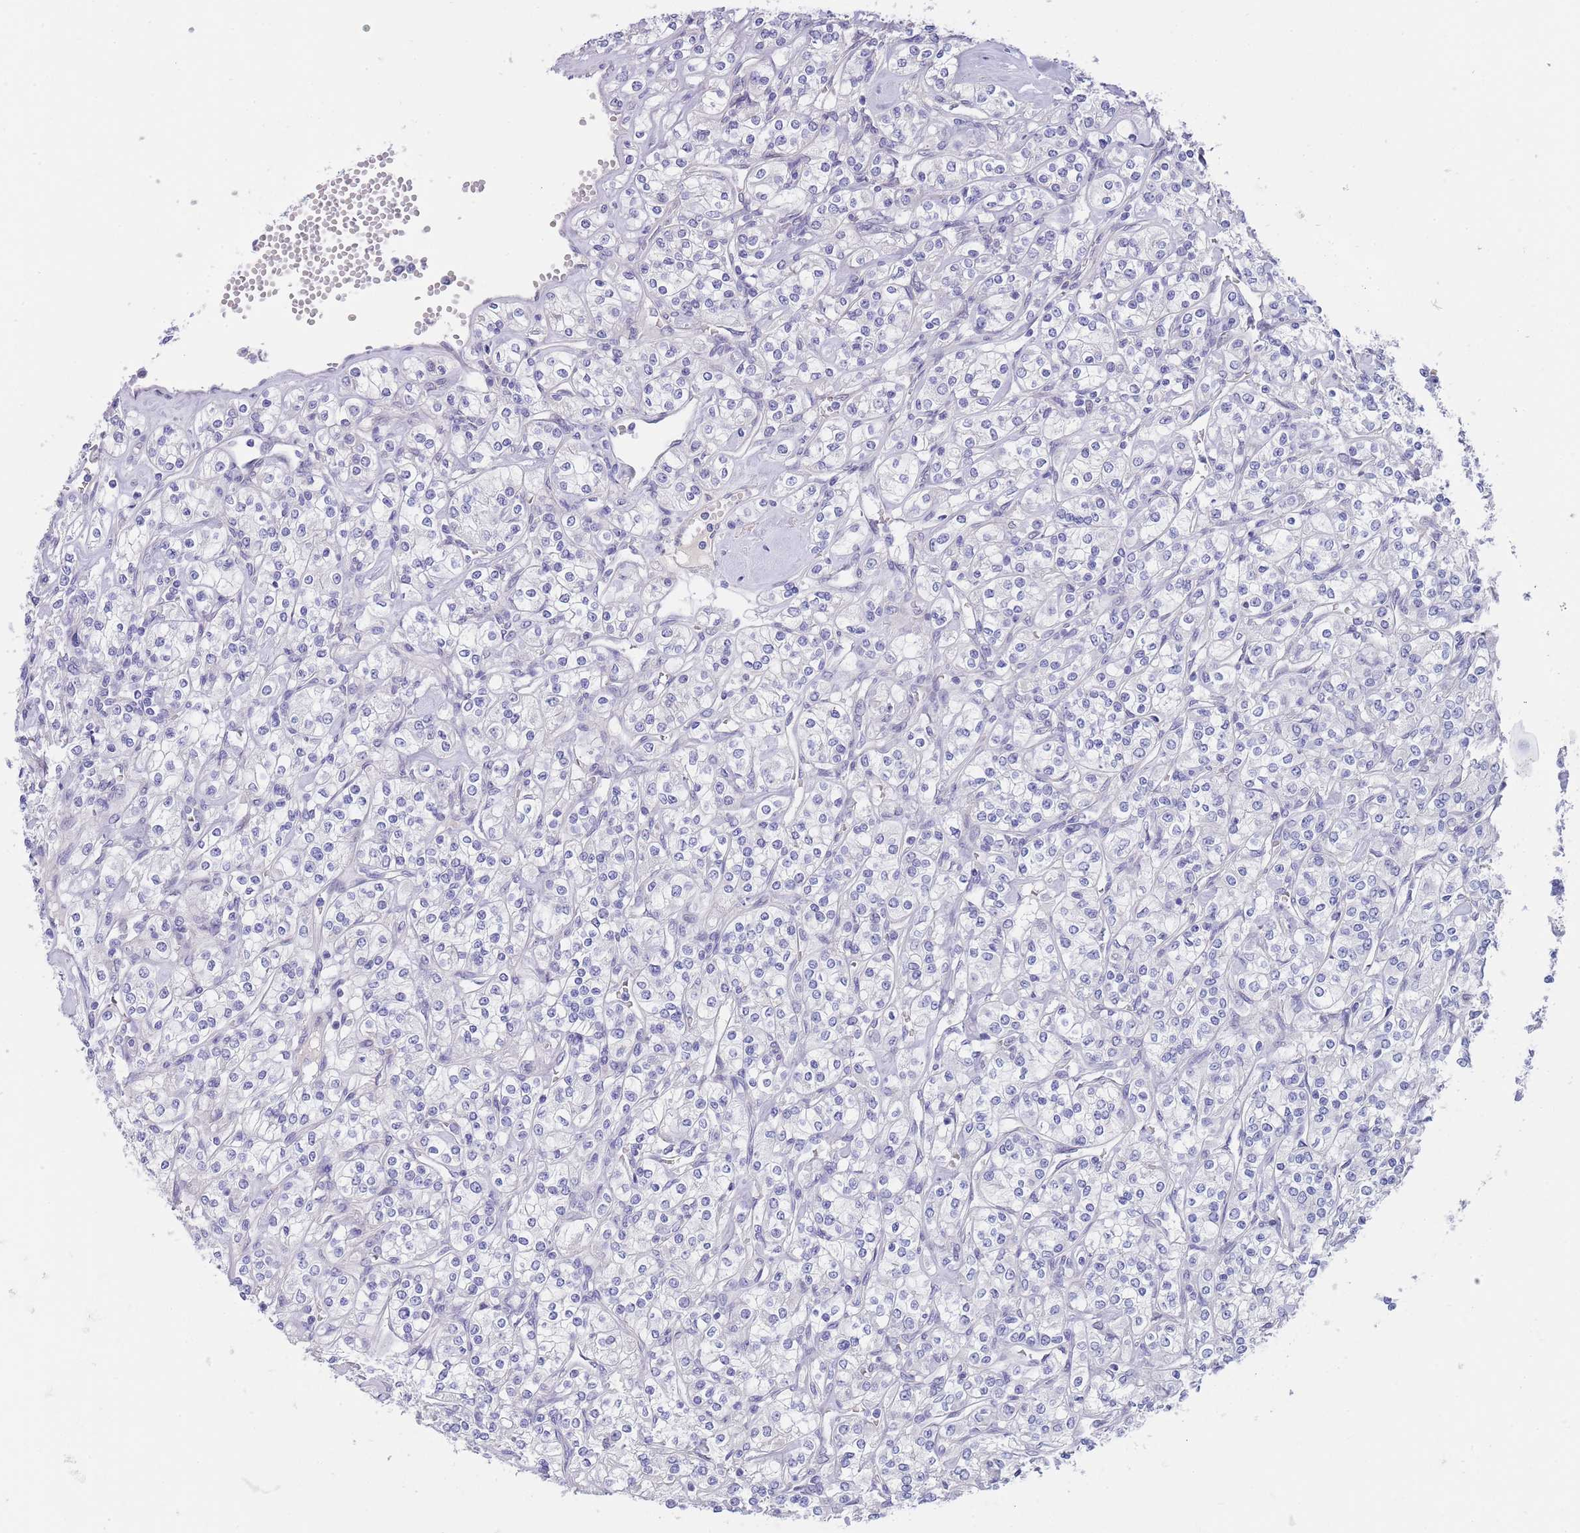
{"staining": {"intensity": "negative", "quantity": "none", "location": "none"}, "tissue": "renal cancer", "cell_type": "Tumor cells", "image_type": "cancer", "snomed": [{"axis": "morphology", "description": "Adenocarcinoma, NOS"}, {"axis": "topography", "description": "Kidney"}], "caption": "An immunohistochemistry histopathology image of adenocarcinoma (renal) is shown. There is no staining in tumor cells of adenocarcinoma (renal). (DAB (3,3'-diaminobenzidine) immunohistochemistry (IHC) visualized using brightfield microscopy, high magnification).", "gene": "NLRP6", "patient": {"sex": "male", "age": 77}}